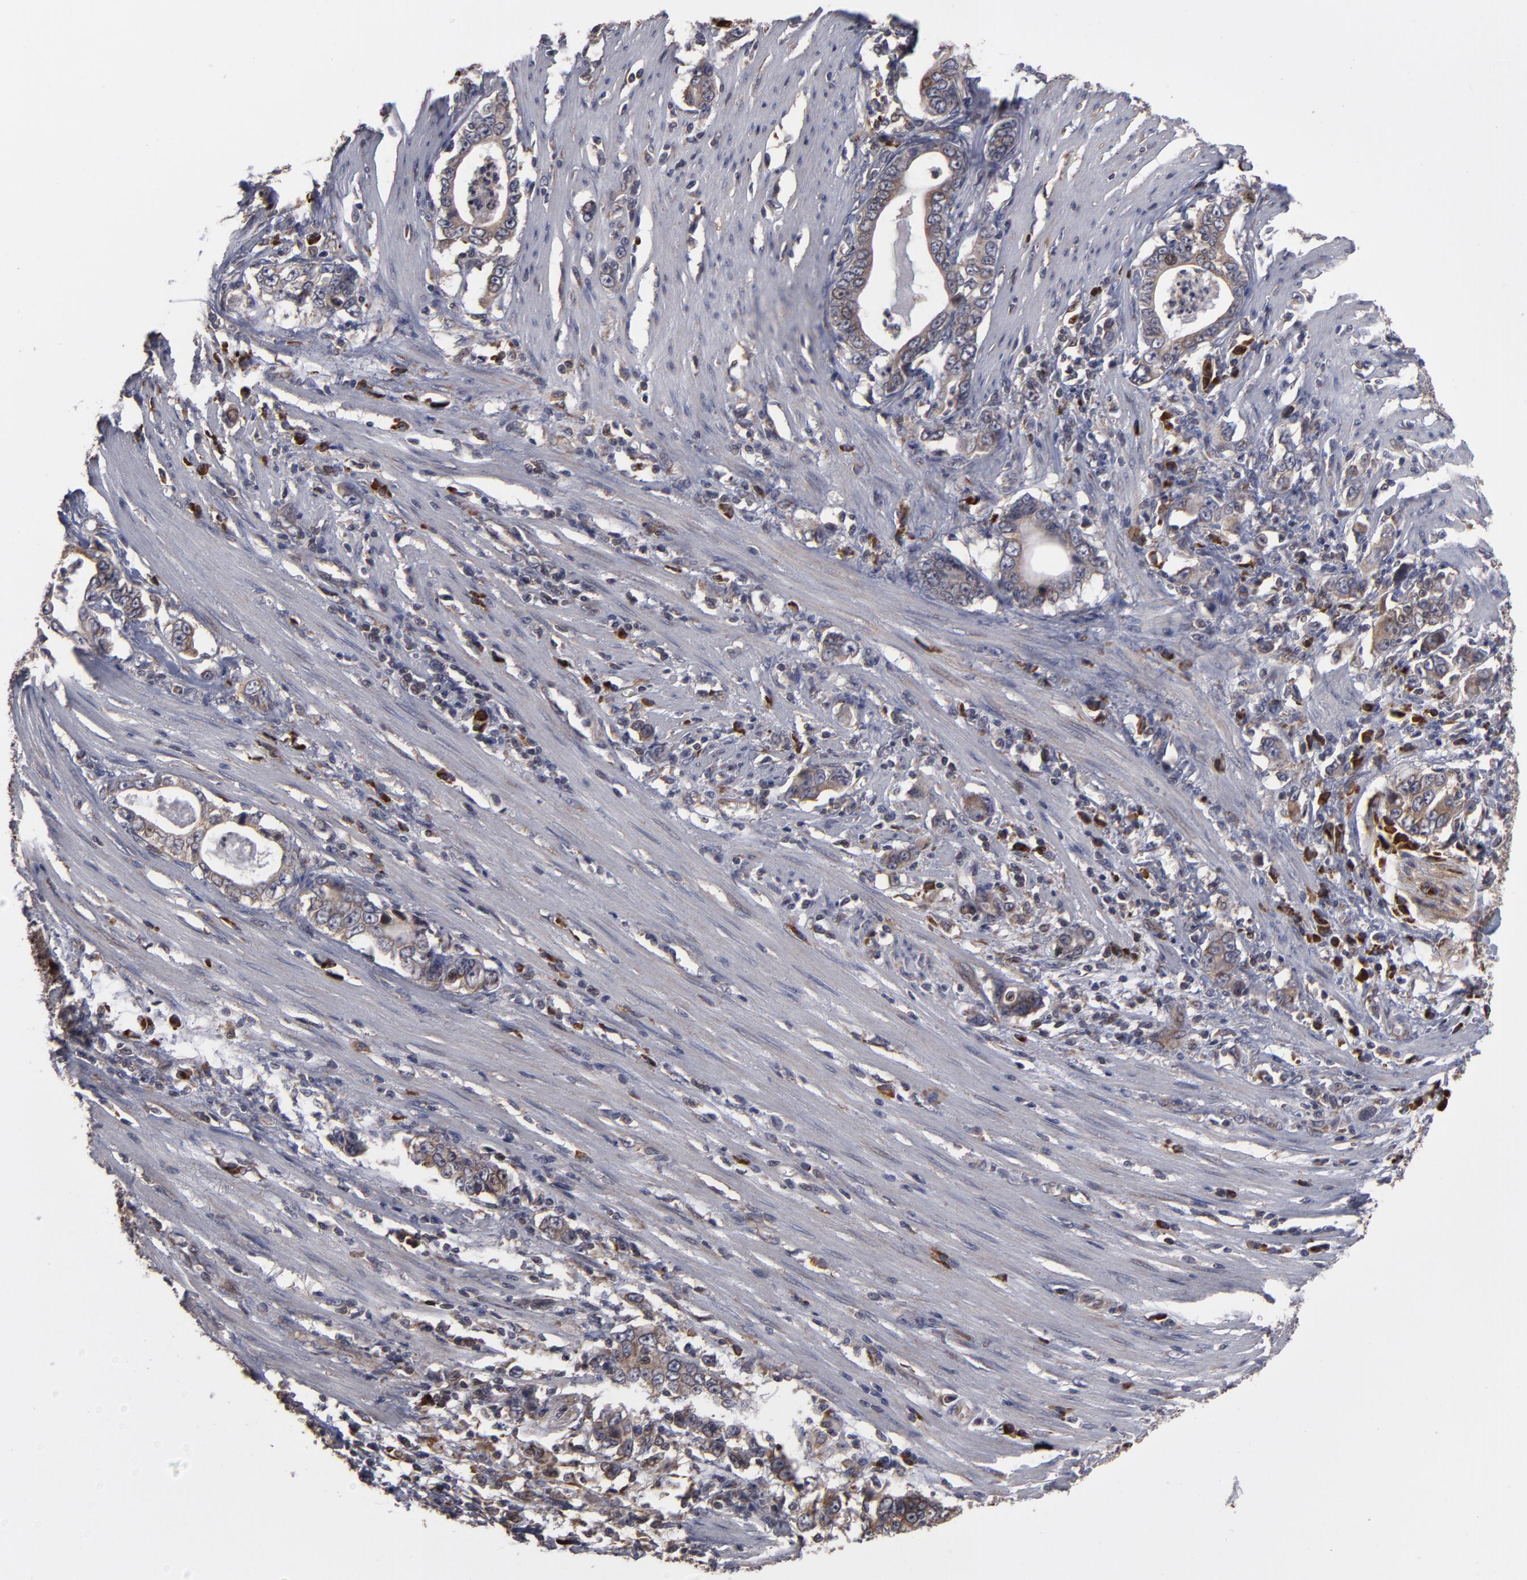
{"staining": {"intensity": "moderate", "quantity": ">75%", "location": "cytoplasmic/membranous"}, "tissue": "stomach cancer", "cell_type": "Tumor cells", "image_type": "cancer", "snomed": [{"axis": "morphology", "description": "Adenocarcinoma, NOS"}, {"axis": "topography", "description": "Stomach, lower"}], "caption": "A photomicrograph of stomach cancer (adenocarcinoma) stained for a protein exhibits moderate cytoplasmic/membranous brown staining in tumor cells. Immunohistochemistry (ihc) stains the protein of interest in brown and the nuclei are stained blue.", "gene": "SND1", "patient": {"sex": "female", "age": 72}}